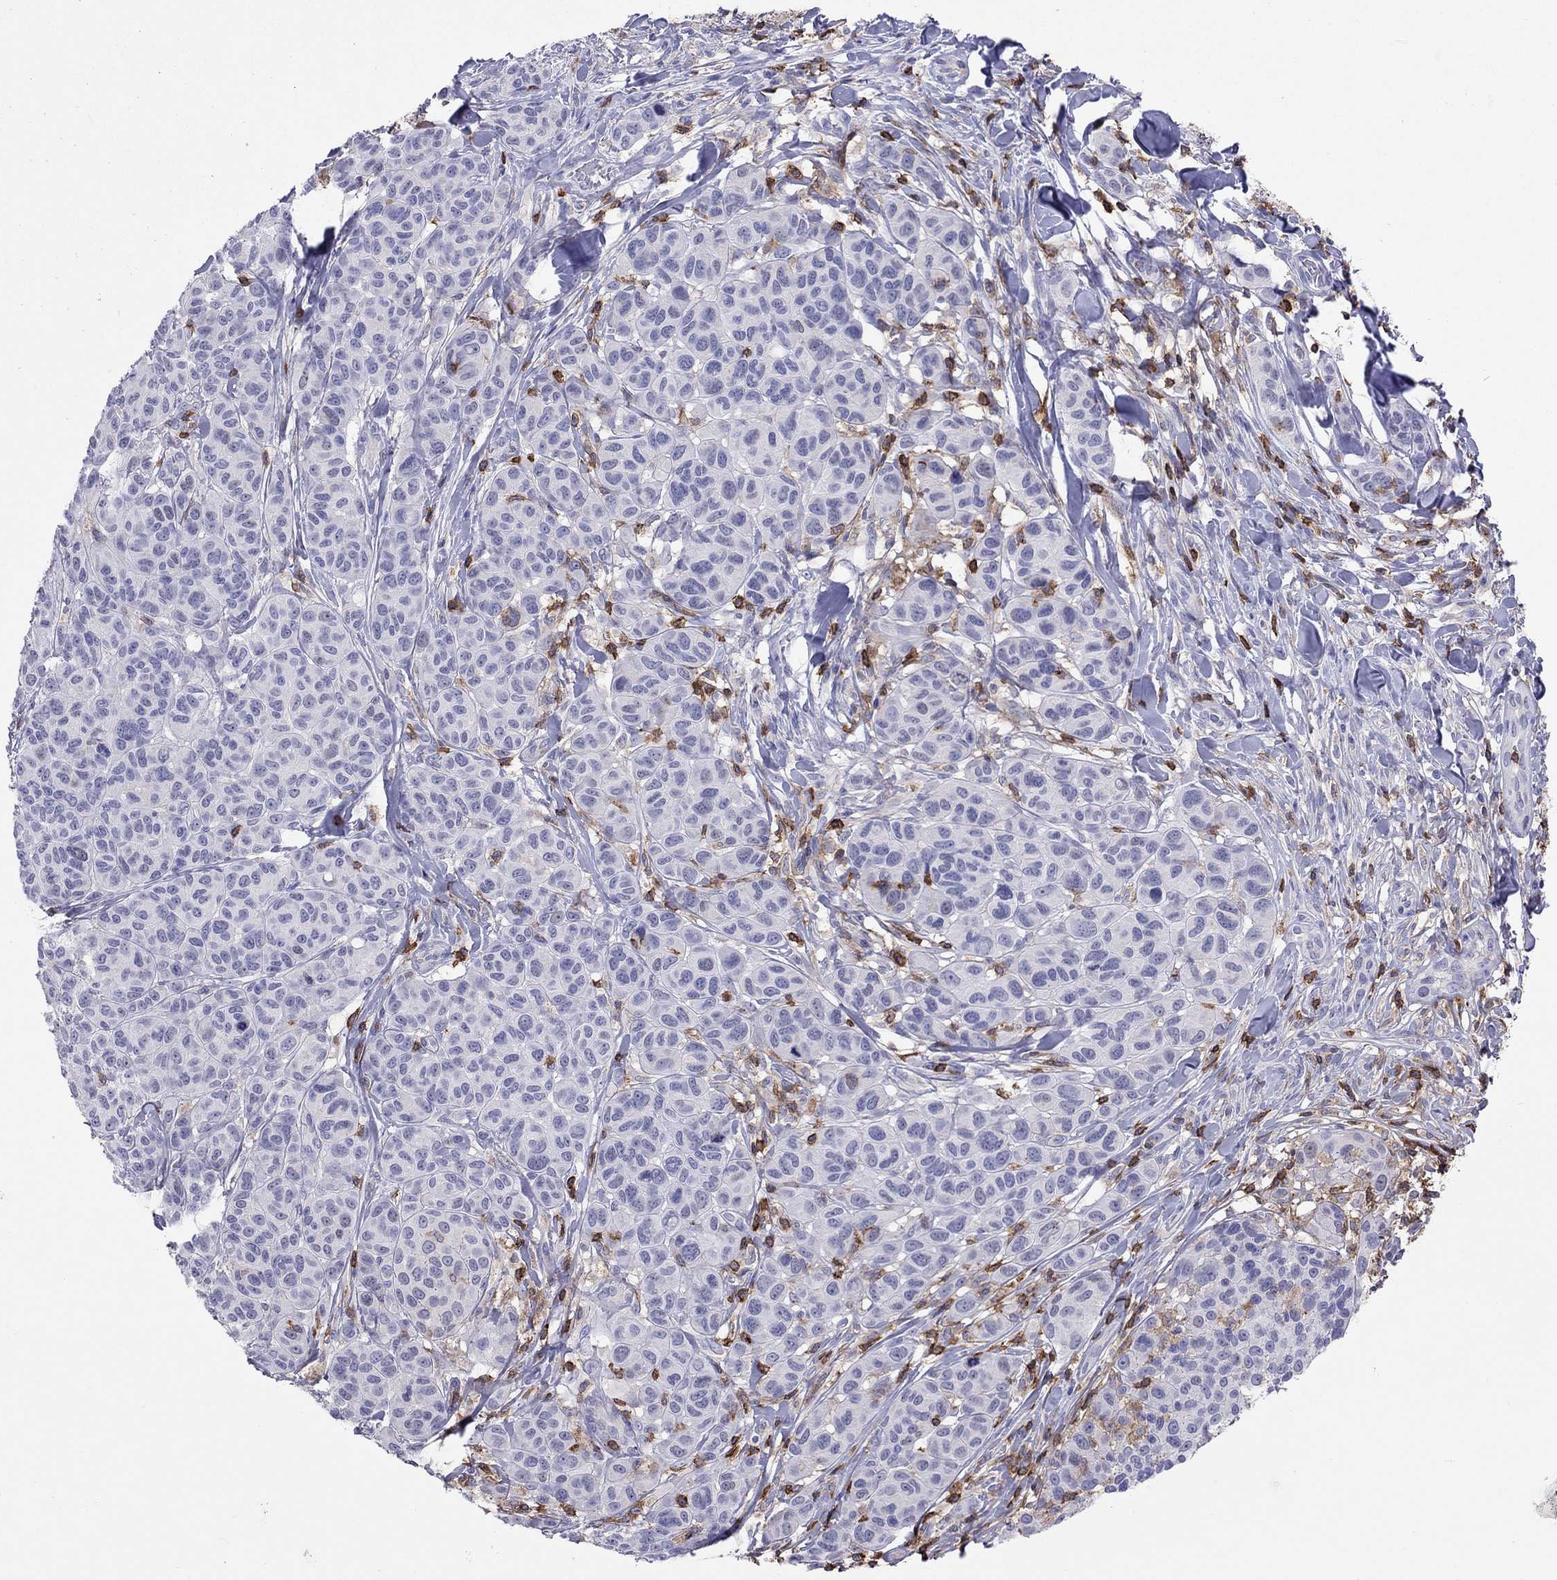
{"staining": {"intensity": "negative", "quantity": "none", "location": "none"}, "tissue": "melanoma", "cell_type": "Tumor cells", "image_type": "cancer", "snomed": [{"axis": "morphology", "description": "Malignant melanoma, NOS"}, {"axis": "topography", "description": "Skin"}], "caption": "This histopathology image is of malignant melanoma stained with immunohistochemistry (IHC) to label a protein in brown with the nuclei are counter-stained blue. There is no staining in tumor cells.", "gene": "MND1", "patient": {"sex": "male", "age": 79}}